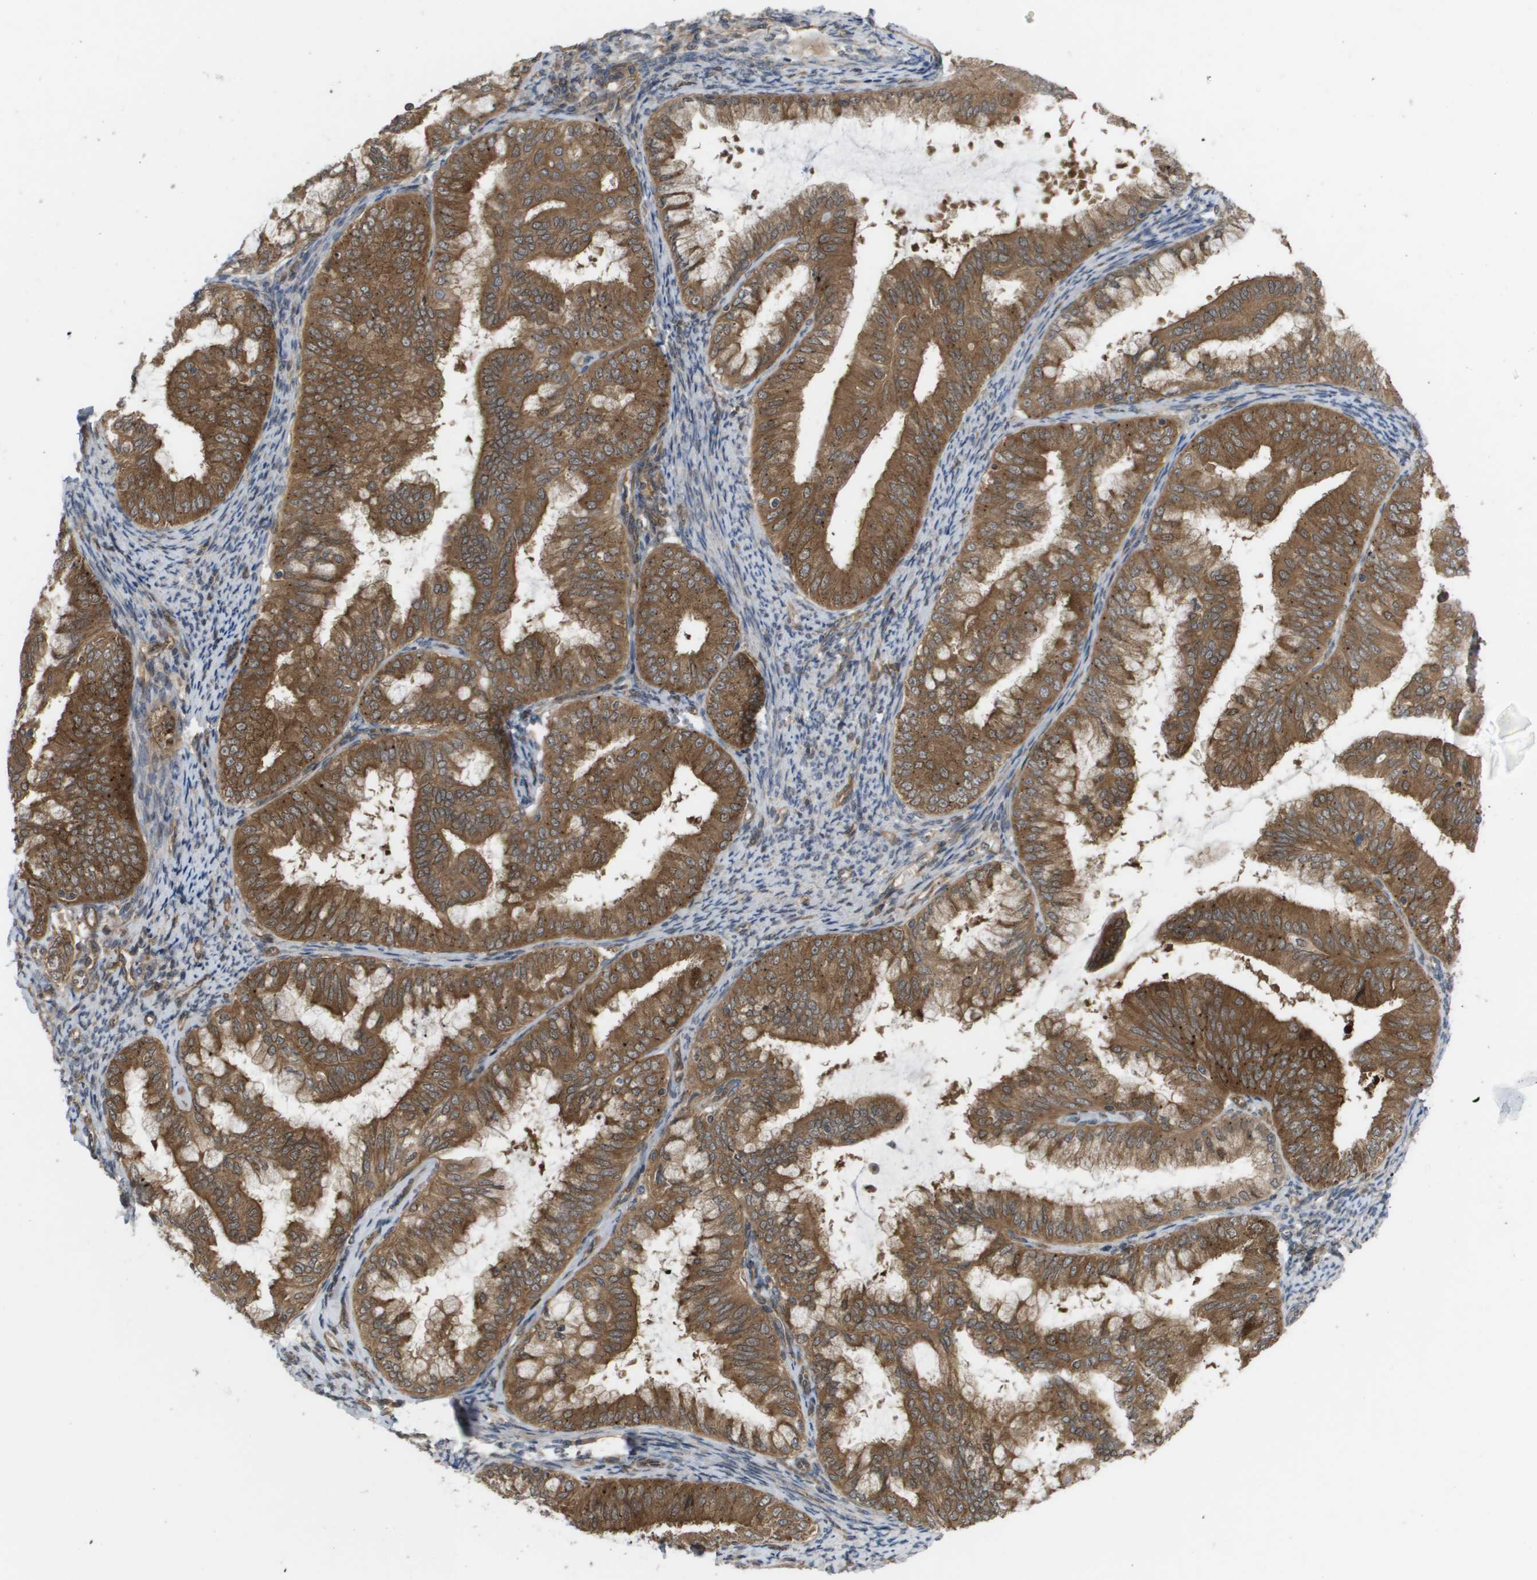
{"staining": {"intensity": "moderate", "quantity": ">75%", "location": "cytoplasmic/membranous"}, "tissue": "endometrial cancer", "cell_type": "Tumor cells", "image_type": "cancer", "snomed": [{"axis": "morphology", "description": "Adenocarcinoma, NOS"}, {"axis": "topography", "description": "Endometrium"}], "caption": "A brown stain labels moderate cytoplasmic/membranous staining of a protein in human endometrial adenocarcinoma tumor cells.", "gene": "CTPS2", "patient": {"sex": "female", "age": 63}}